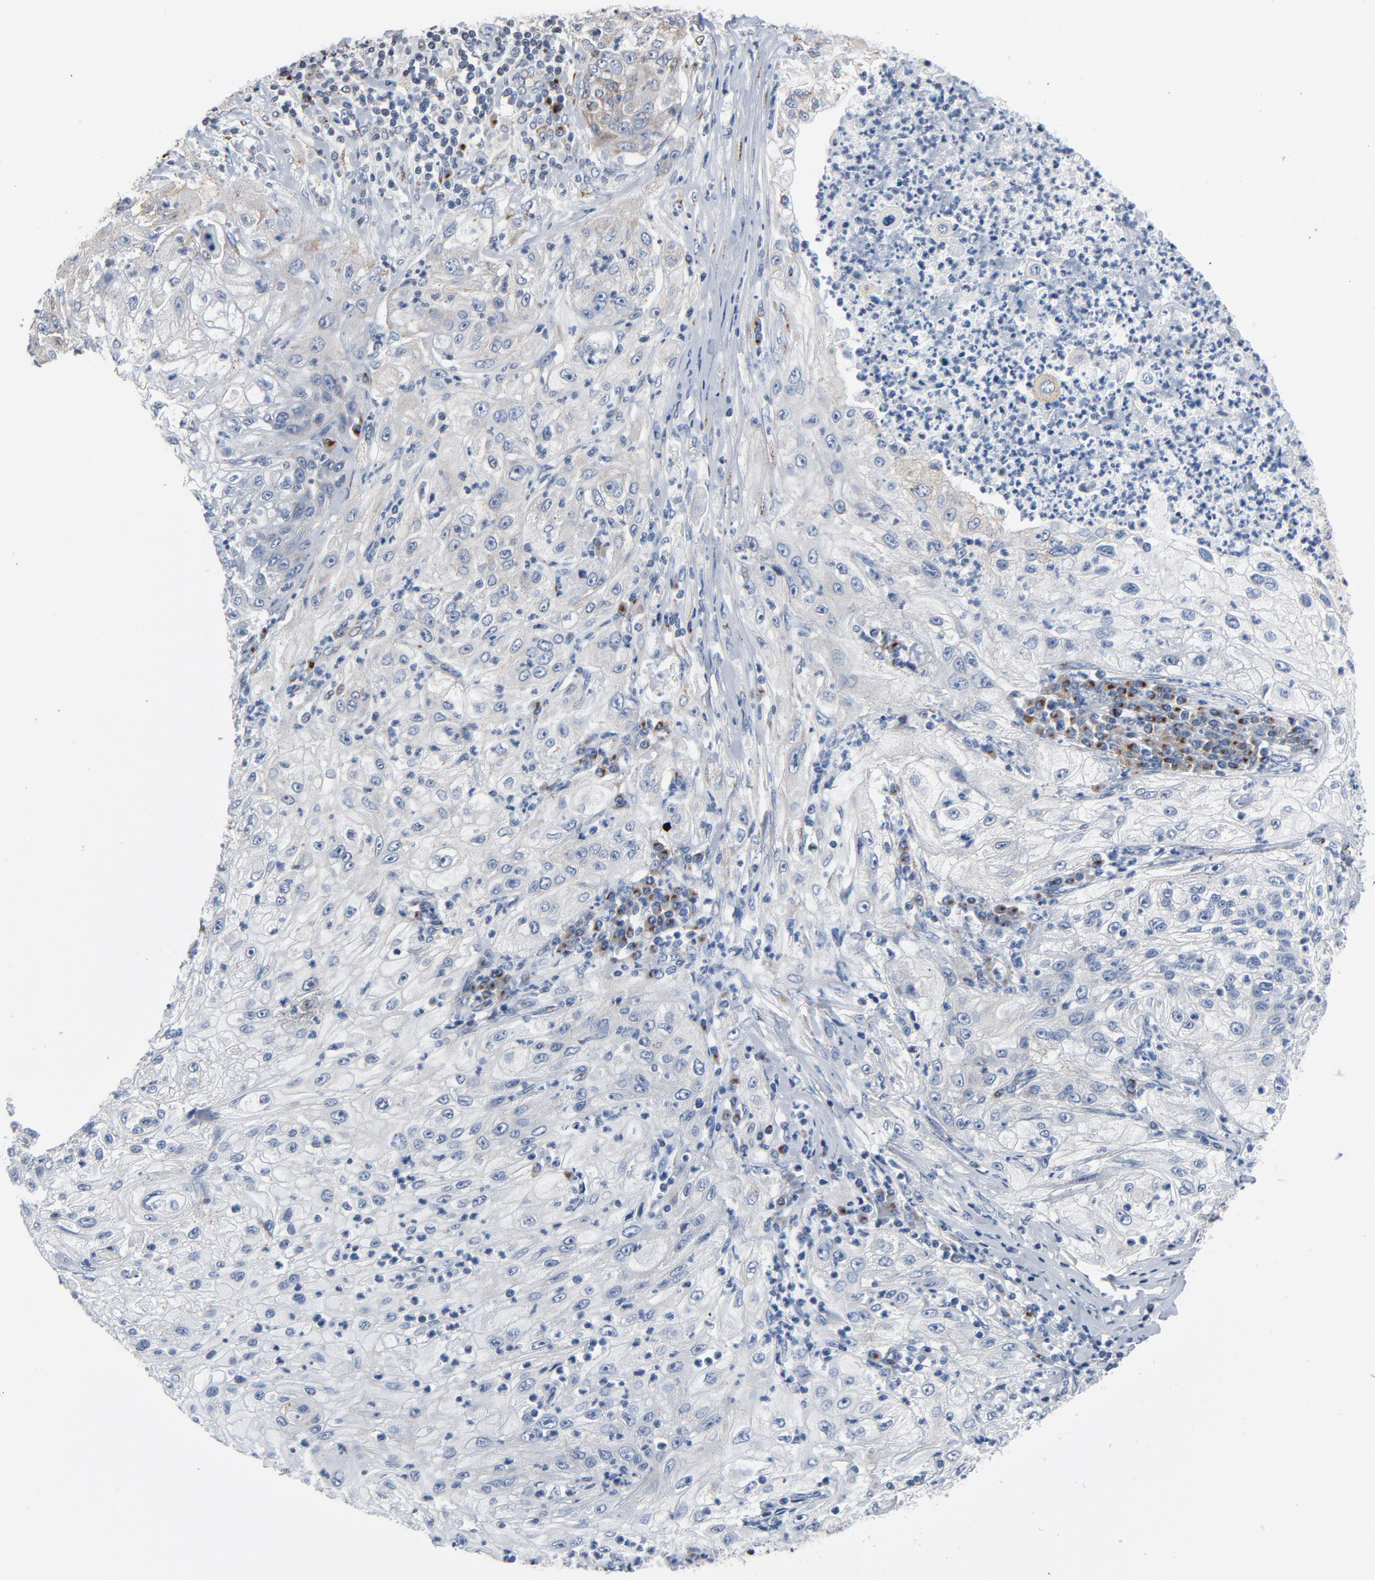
{"staining": {"intensity": "moderate", "quantity": "<25%", "location": "cytoplasmic/membranous"}, "tissue": "lung cancer", "cell_type": "Tumor cells", "image_type": "cancer", "snomed": [{"axis": "morphology", "description": "Inflammation, NOS"}, {"axis": "morphology", "description": "Squamous cell carcinoma, NOS"}, {"axis": "topography", "description": "Lymph node"}, {"axis": "topography", "description": "Soft tissue"}, {"axis": "topography", "description": "Lung"}], "caption": "Immunohistochemistry (IHC) staining of lung cancer (squamous cell carcinoma), which demonstrates low levels of moderate cytoplasmic/membranous expression in about <25% of tumor cells indicating moderate cytoplasmic/membranous protein expression. The staining was performed using DAB (brown) for protein detection and nuclei were counterstained in hematoxylin (blue).", "gene": "YIPF6", "patient": {"sex": "male", "age": 66}}